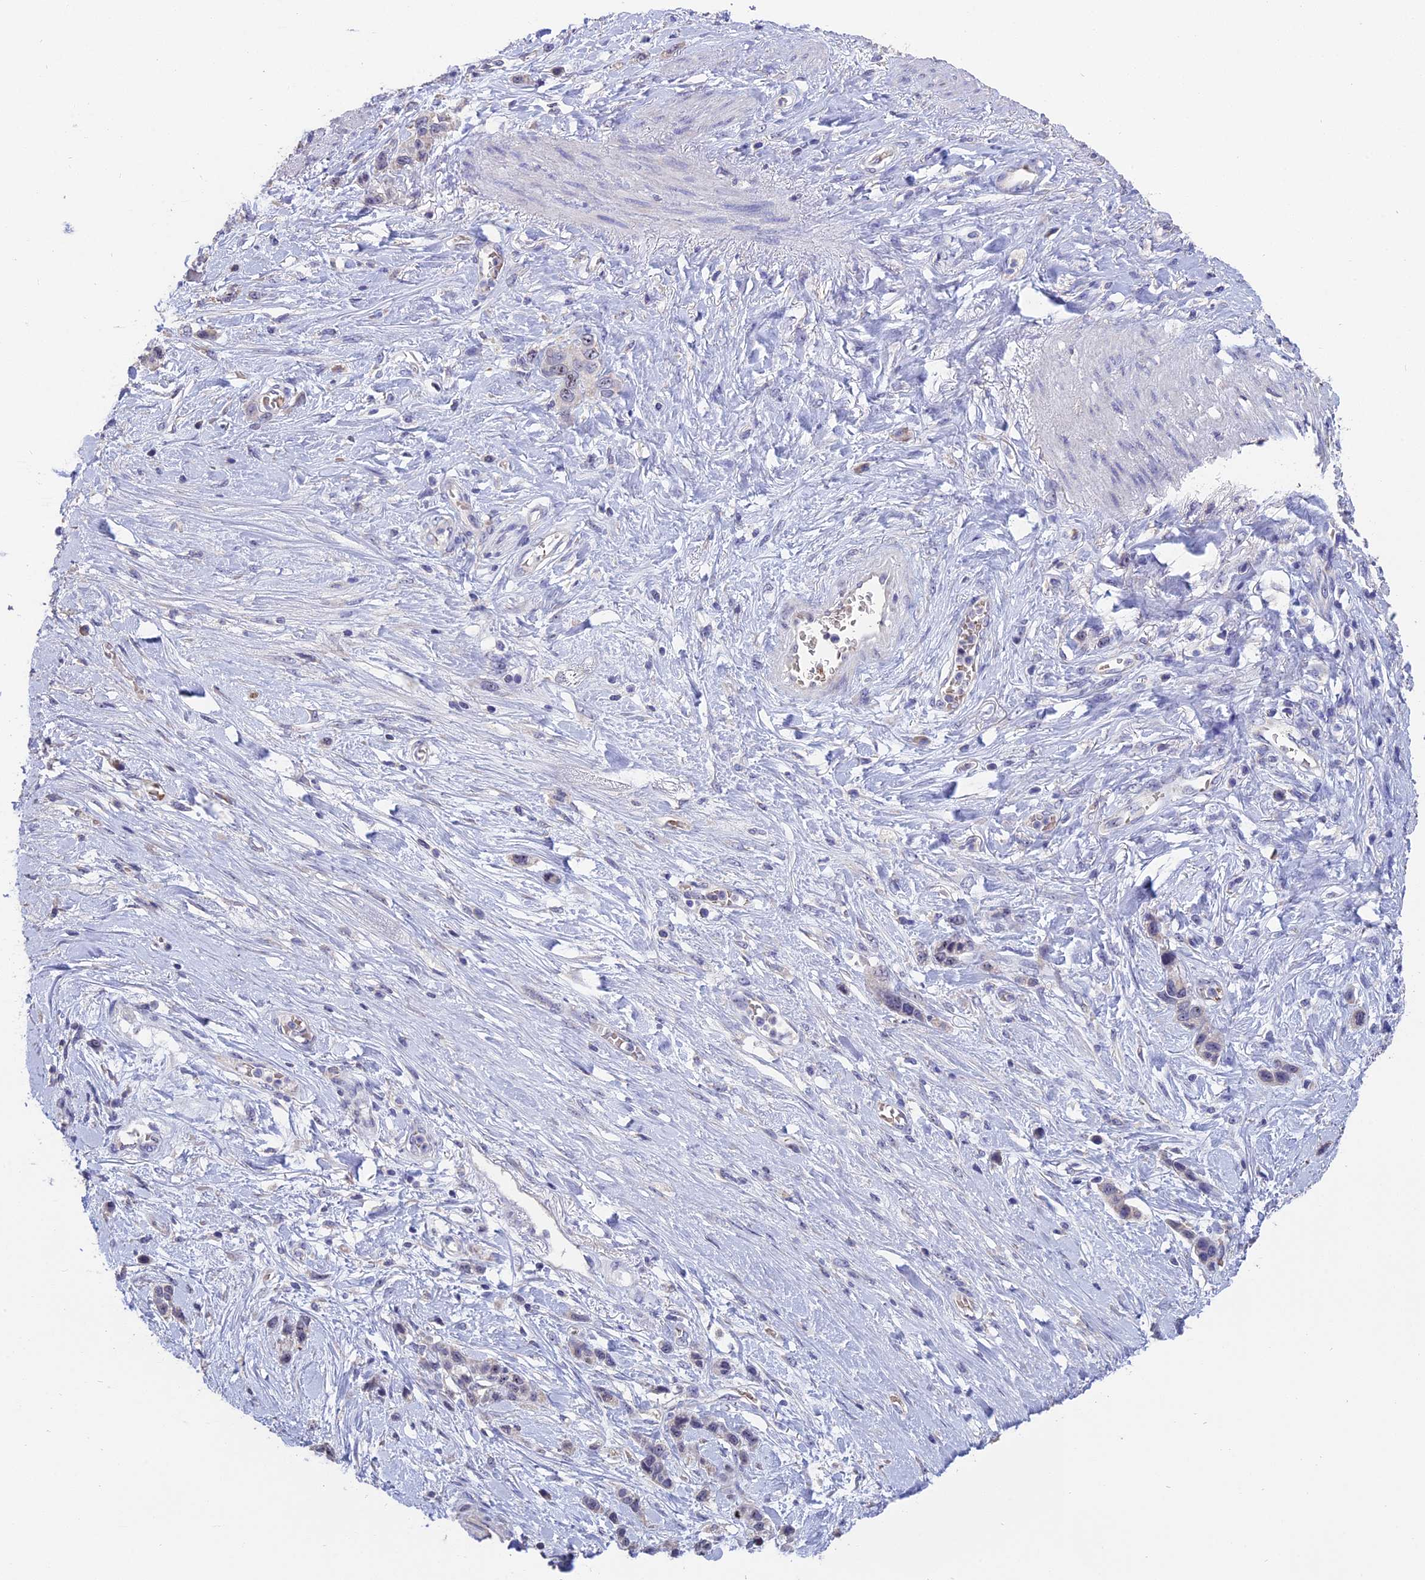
{"staining": {"intensity": "negative", "quantity": "none", "location": "none"}, "tissue": "stomach cancer", "cell_type": "Tumor cells", "image_type": "cancer", "snomed": [{"axis": "morphology", "description": "Adenocarcinoma, NOS"}, {"axis": "morphology", "description": "Adenocarcinoma, High grade"}, {"axis": "topography", "description": "Stomach, upper"}, {"axis": "topography", "description": "Stomach, lower"}], "caption": "Immunohistochemistry histopathology image of human stomach cancer stained for a protein (brown), which reveals no expression in tumor cells.", "gene": "KNOP1", "patient": {"sex": "female", "age": 65}}